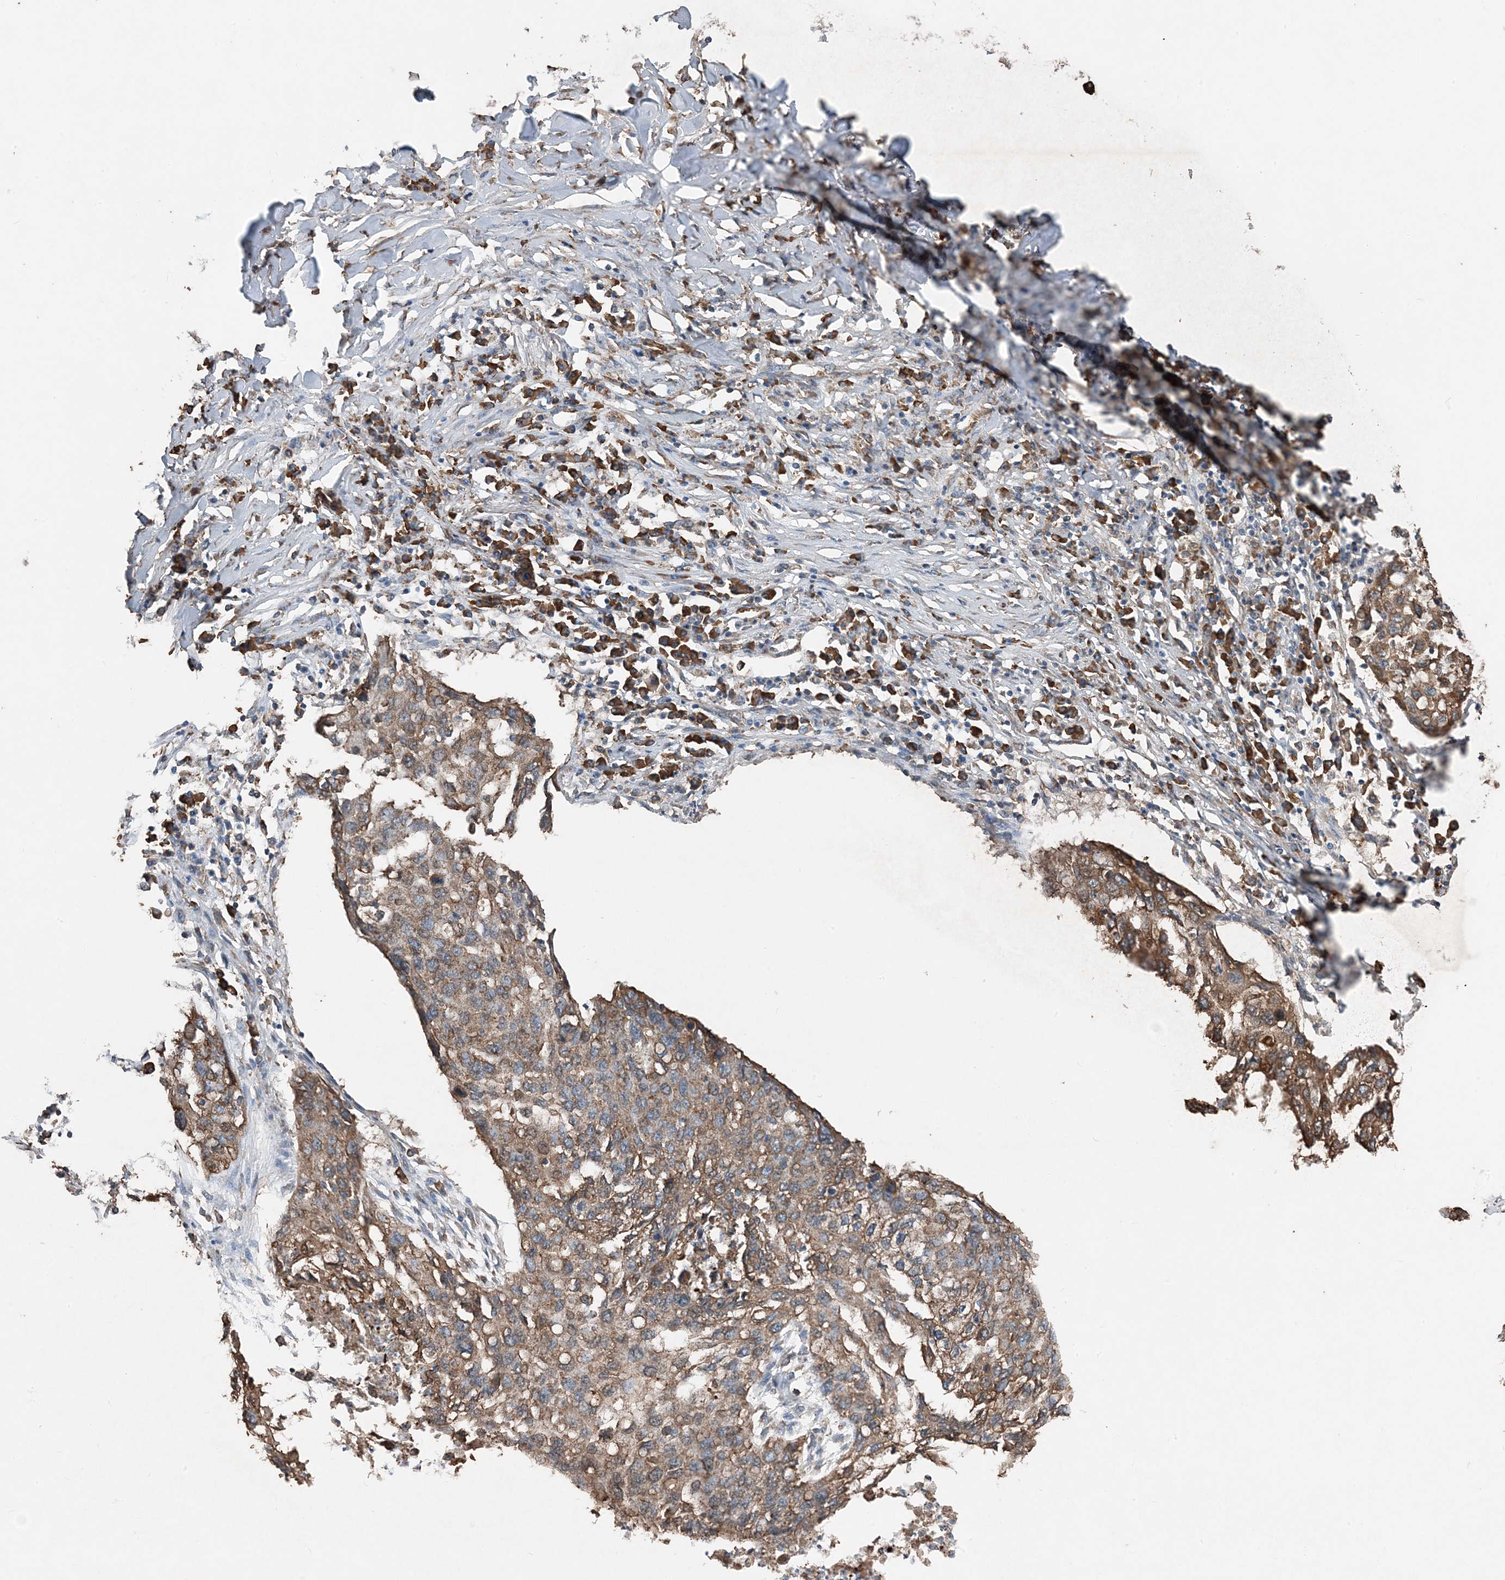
{"staining": {"intensity": "moderate", "quantity": ">75%", "location": "cytoplasmic/membranous"}, "tissue": "lung cancer", "cell_type": "Tumor cells", "image_type": "cancer", "snomed": [{"axis": "morphology", "description": "Squamous cell carcinoma, NOS"}, {"axis": "topography", "description": "Lung"}], "caption": "An image of squamous cell carcinoma (lung) stained for a protein demonstrates moderate cytoplasmic/membranous brown staining in tumor cells.", "gene": "PDIA6", "patient": {"sex": "female", "age": 63}}